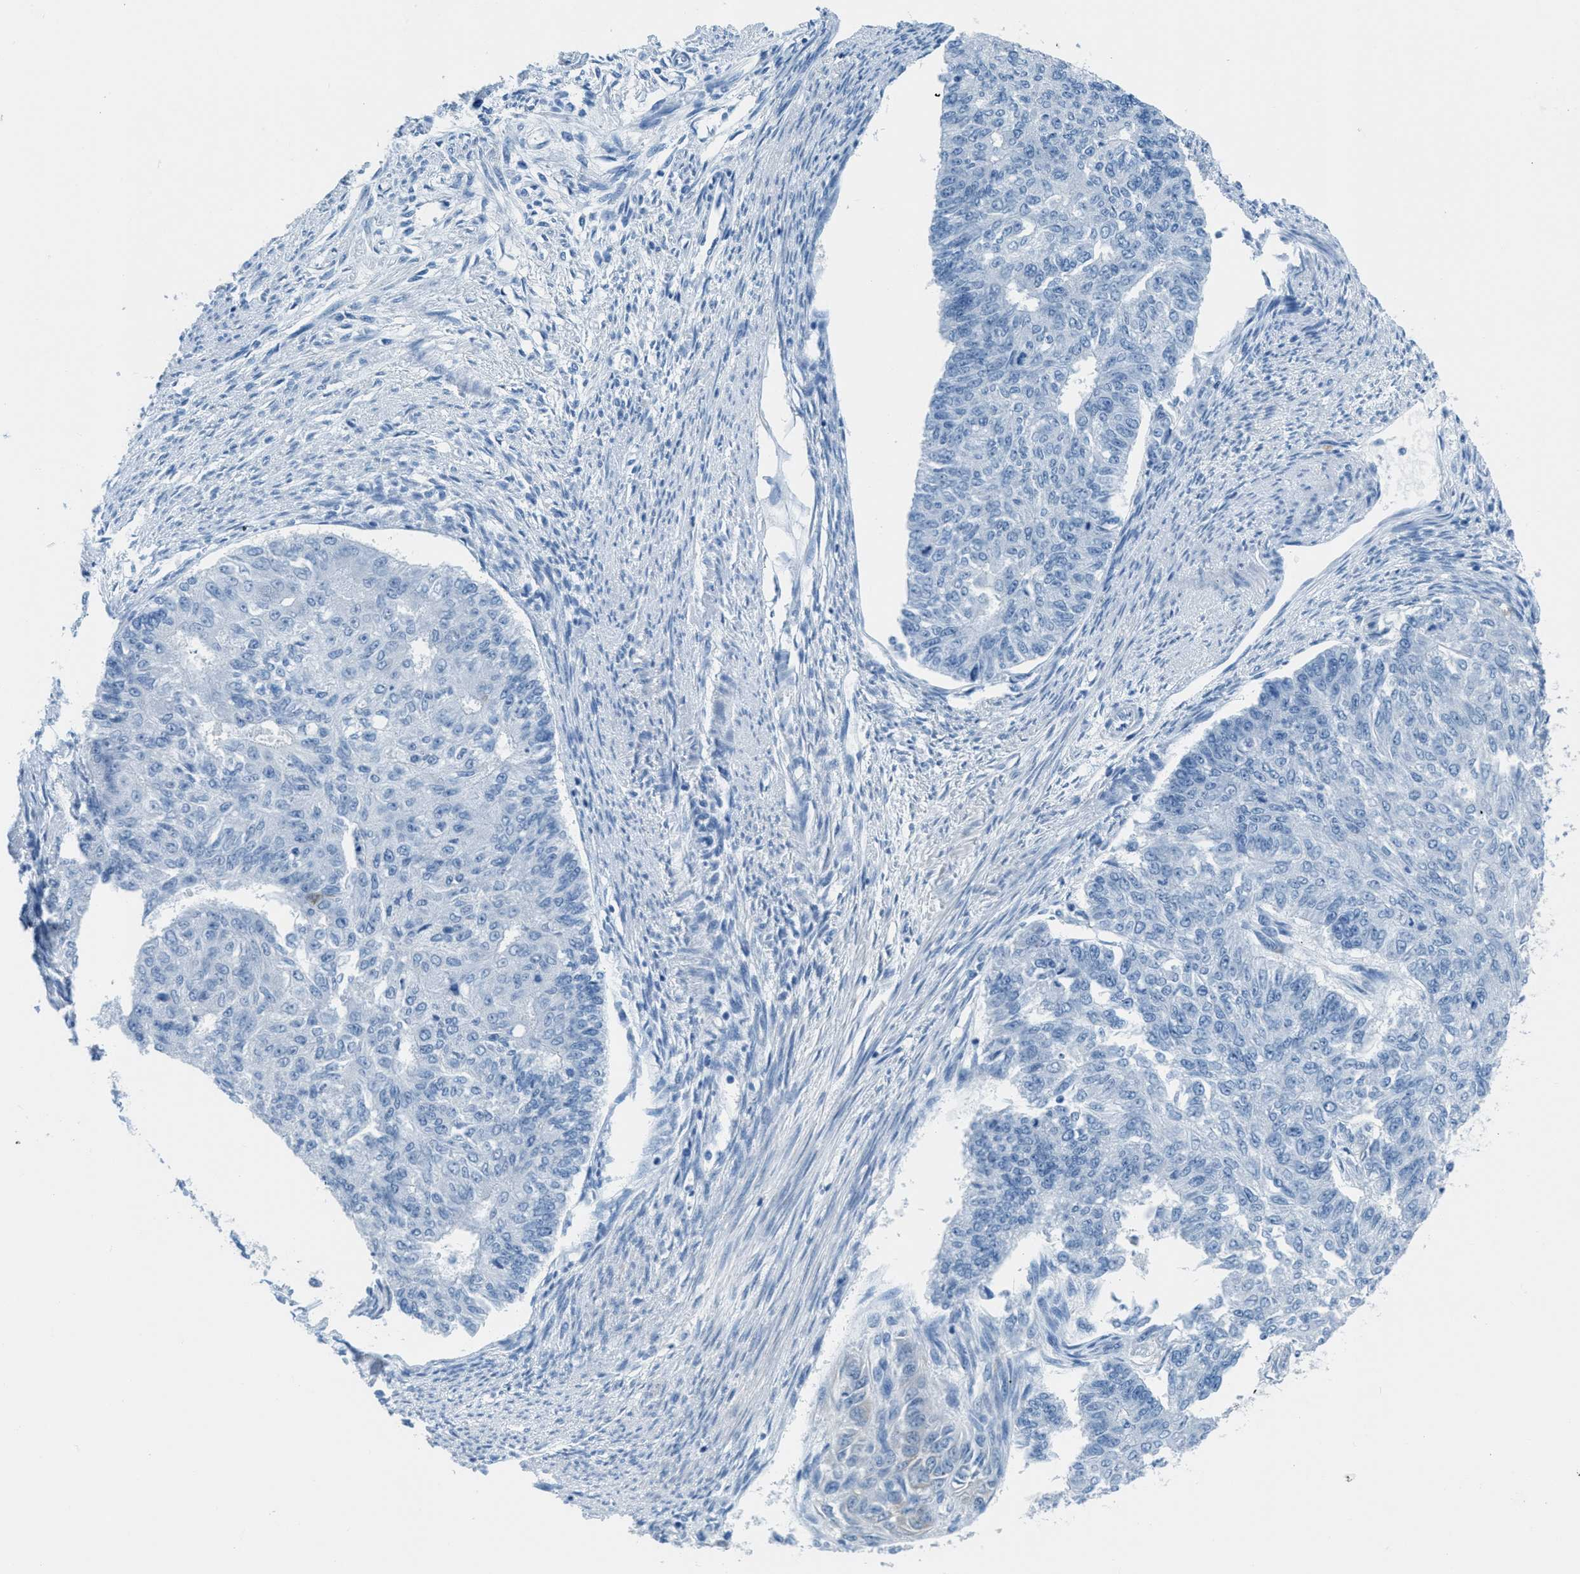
{"staining": {"intensity": "negative", "quantity": "none", "location": "none"}, "tissue": "endometrial cancer", "cell_type": "Tumor cells", "image_type": "cancer", "snomed": [{"axis": "morphology", "description": "Adenocarcinoma, NOS"}, {"axis": "topography", "description": "Endometrium"}], "caption": "Immunohistochemical staining of human endometrial adenocarcinoma reveals no significant staining in tumor cells. Brightfield microscopy of immunohistochemistry (IHC) stained with DAB (3,3'-diaminobenzidine) (brown) and hematoxylin (blue), captured at high magnification.", "gene": "MGARP", "patient": {"sex": "female", "age": 32}}